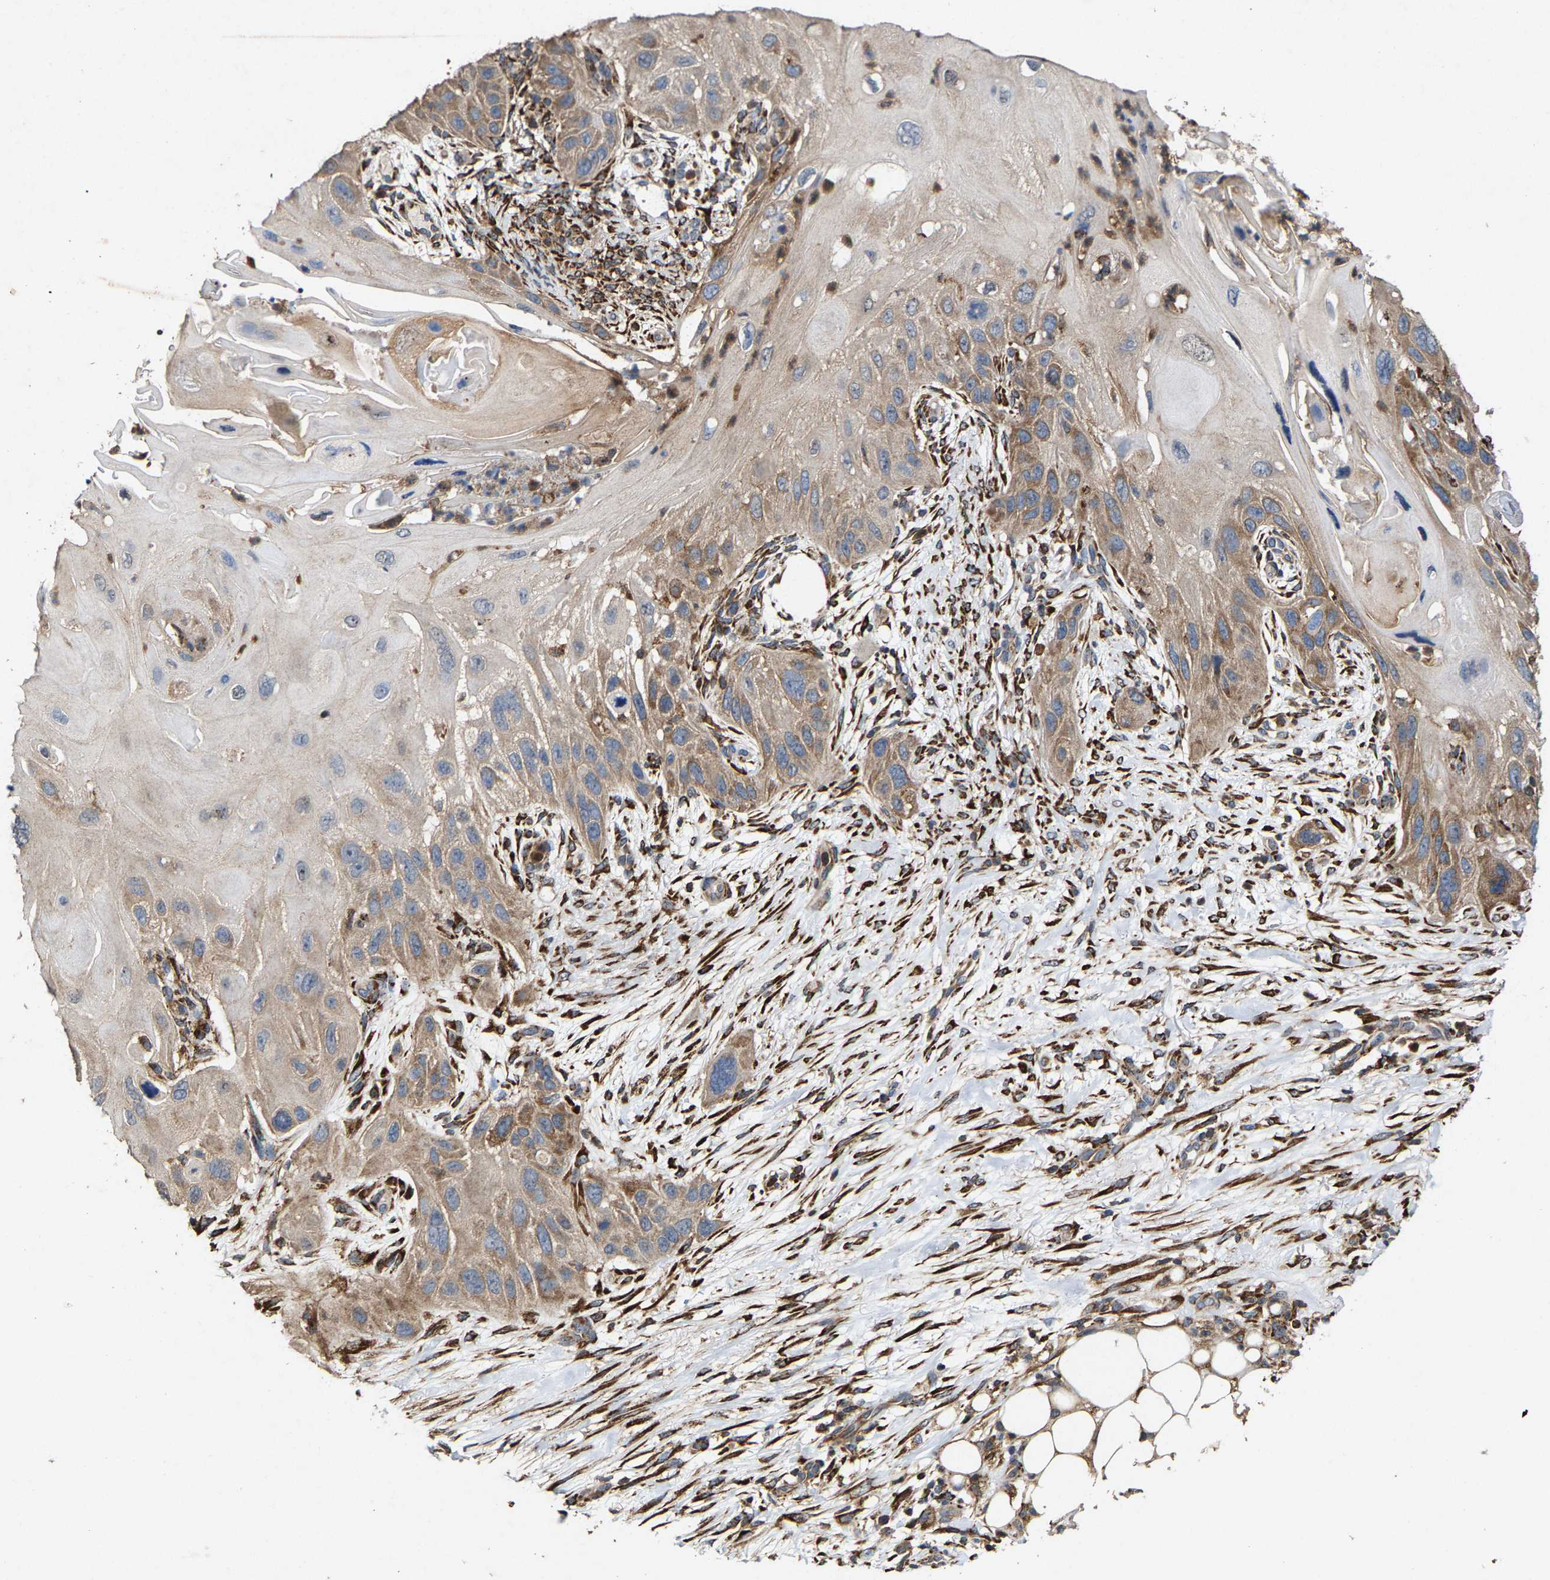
{"staining": {"intensity": "moderate", "quantity": "<25%", "location": "cytoplasmic/membranous"}, "tissue": "skin cancer", "cell_type": "Tumor cells", "image_type": "cancer", "snomed": [{"axis": "morphology", "description": "Squamous cell carcinoma, NOS"}, {"axis": "topography", "description": "Skin"}], "caption": "Human squamous cell carcinoma (skin) stained with a brown dye shows moderate cytoplasmic/membranous positive expression in approximately <25% of tumor cells.", "gene": "FGD3", "patient": {"sex": "female", "age": 77}}